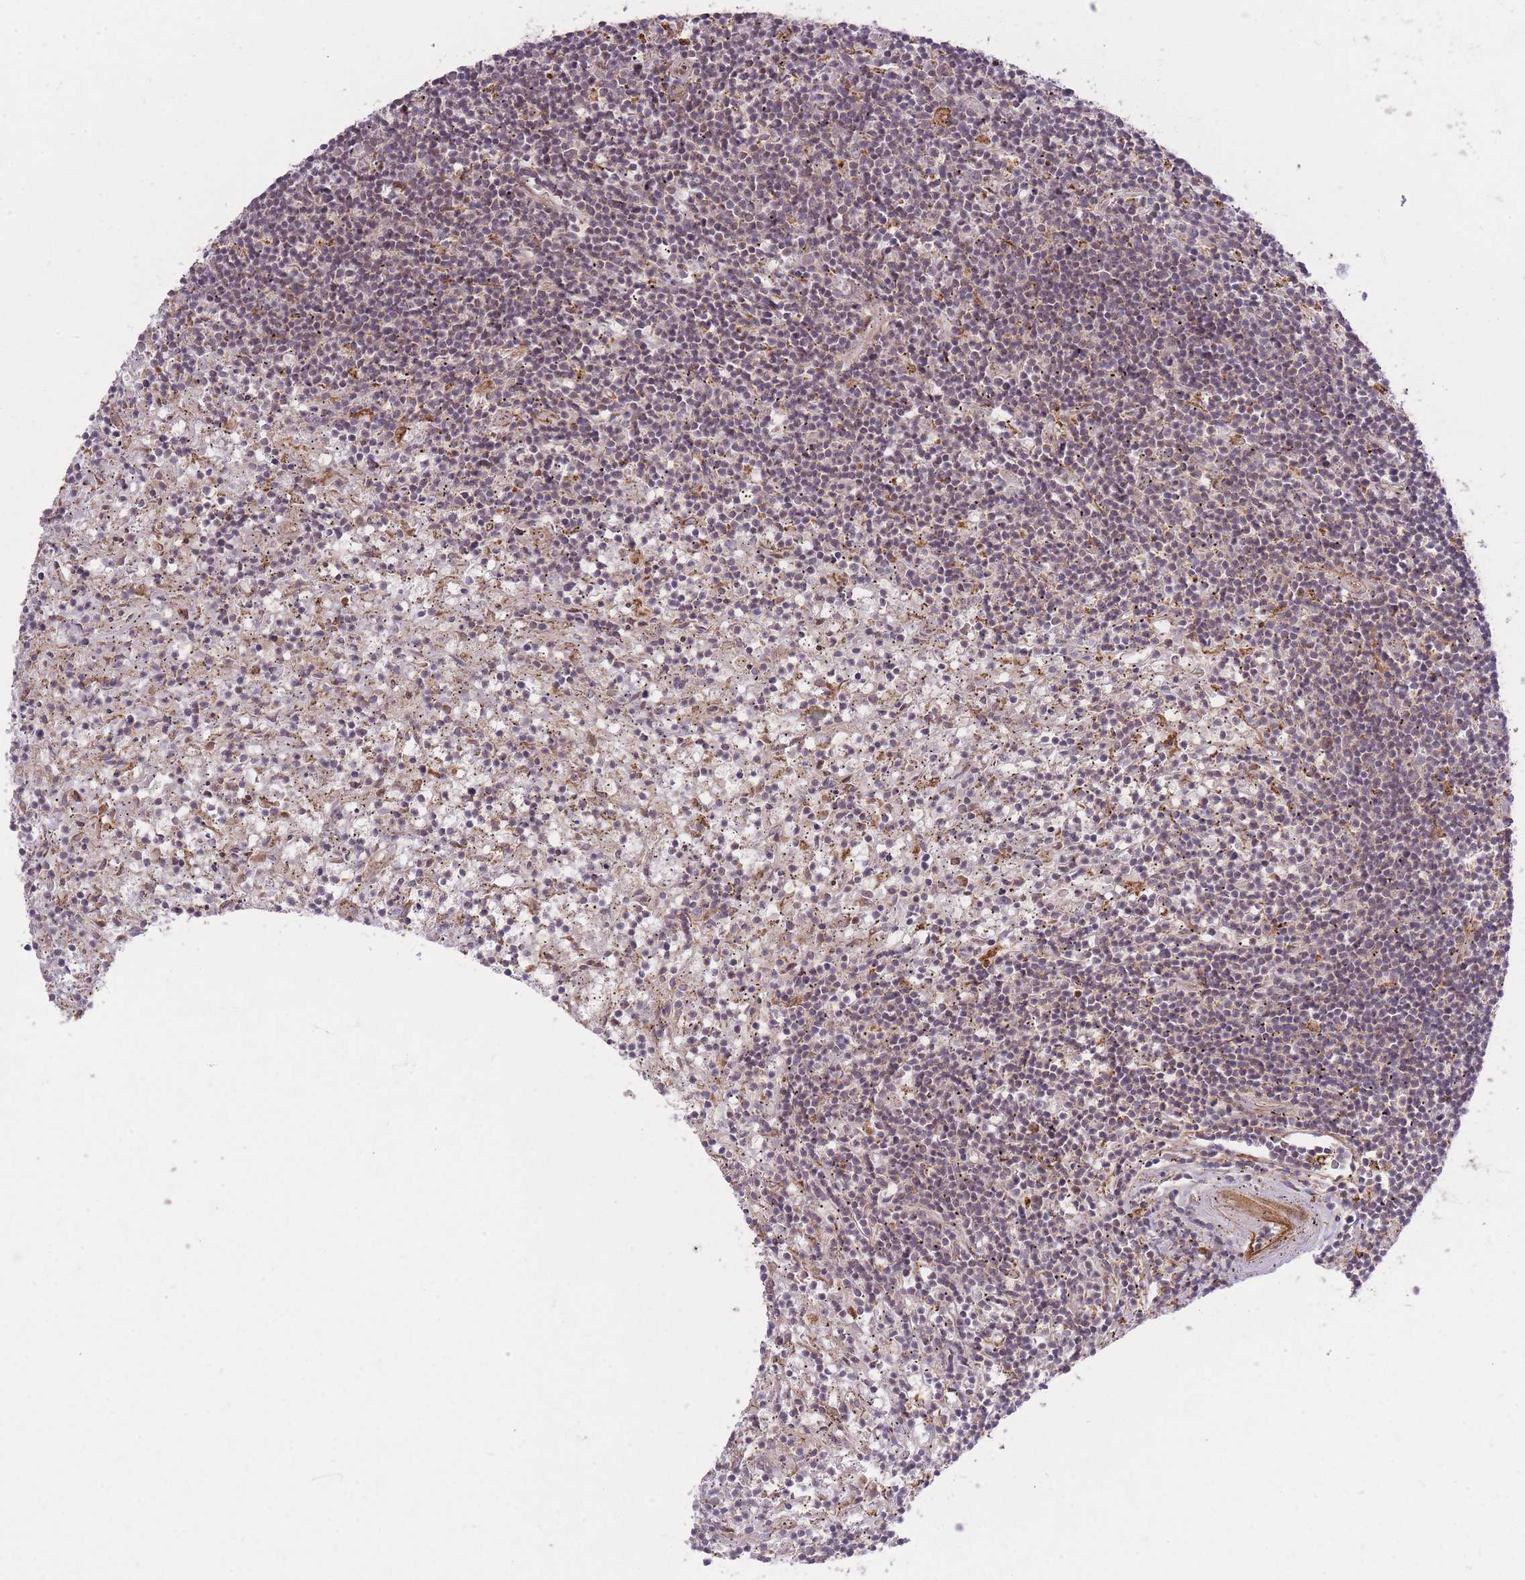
{"staining": {"intensity": "negative", "quantity": "none", "location": "none"}, "tissue": "lymphoma", "cell_type": "Tumor cells", "image_type": "cancer", "snomed": [{"axis": "morphology", "description": "Malignant lymphoma, non-Hodgkin's type, Low grade"}, {"axis": "topography", "description": "Spleen"}], "caption": "A photomicrograph of malignant lymphoma, non-Hodgkin's type (low-grade) stained for a protein reveals no brown staining in tumor cells.", "gene": "ZNF391", "patient": {"sex": "male", "age": 76}}